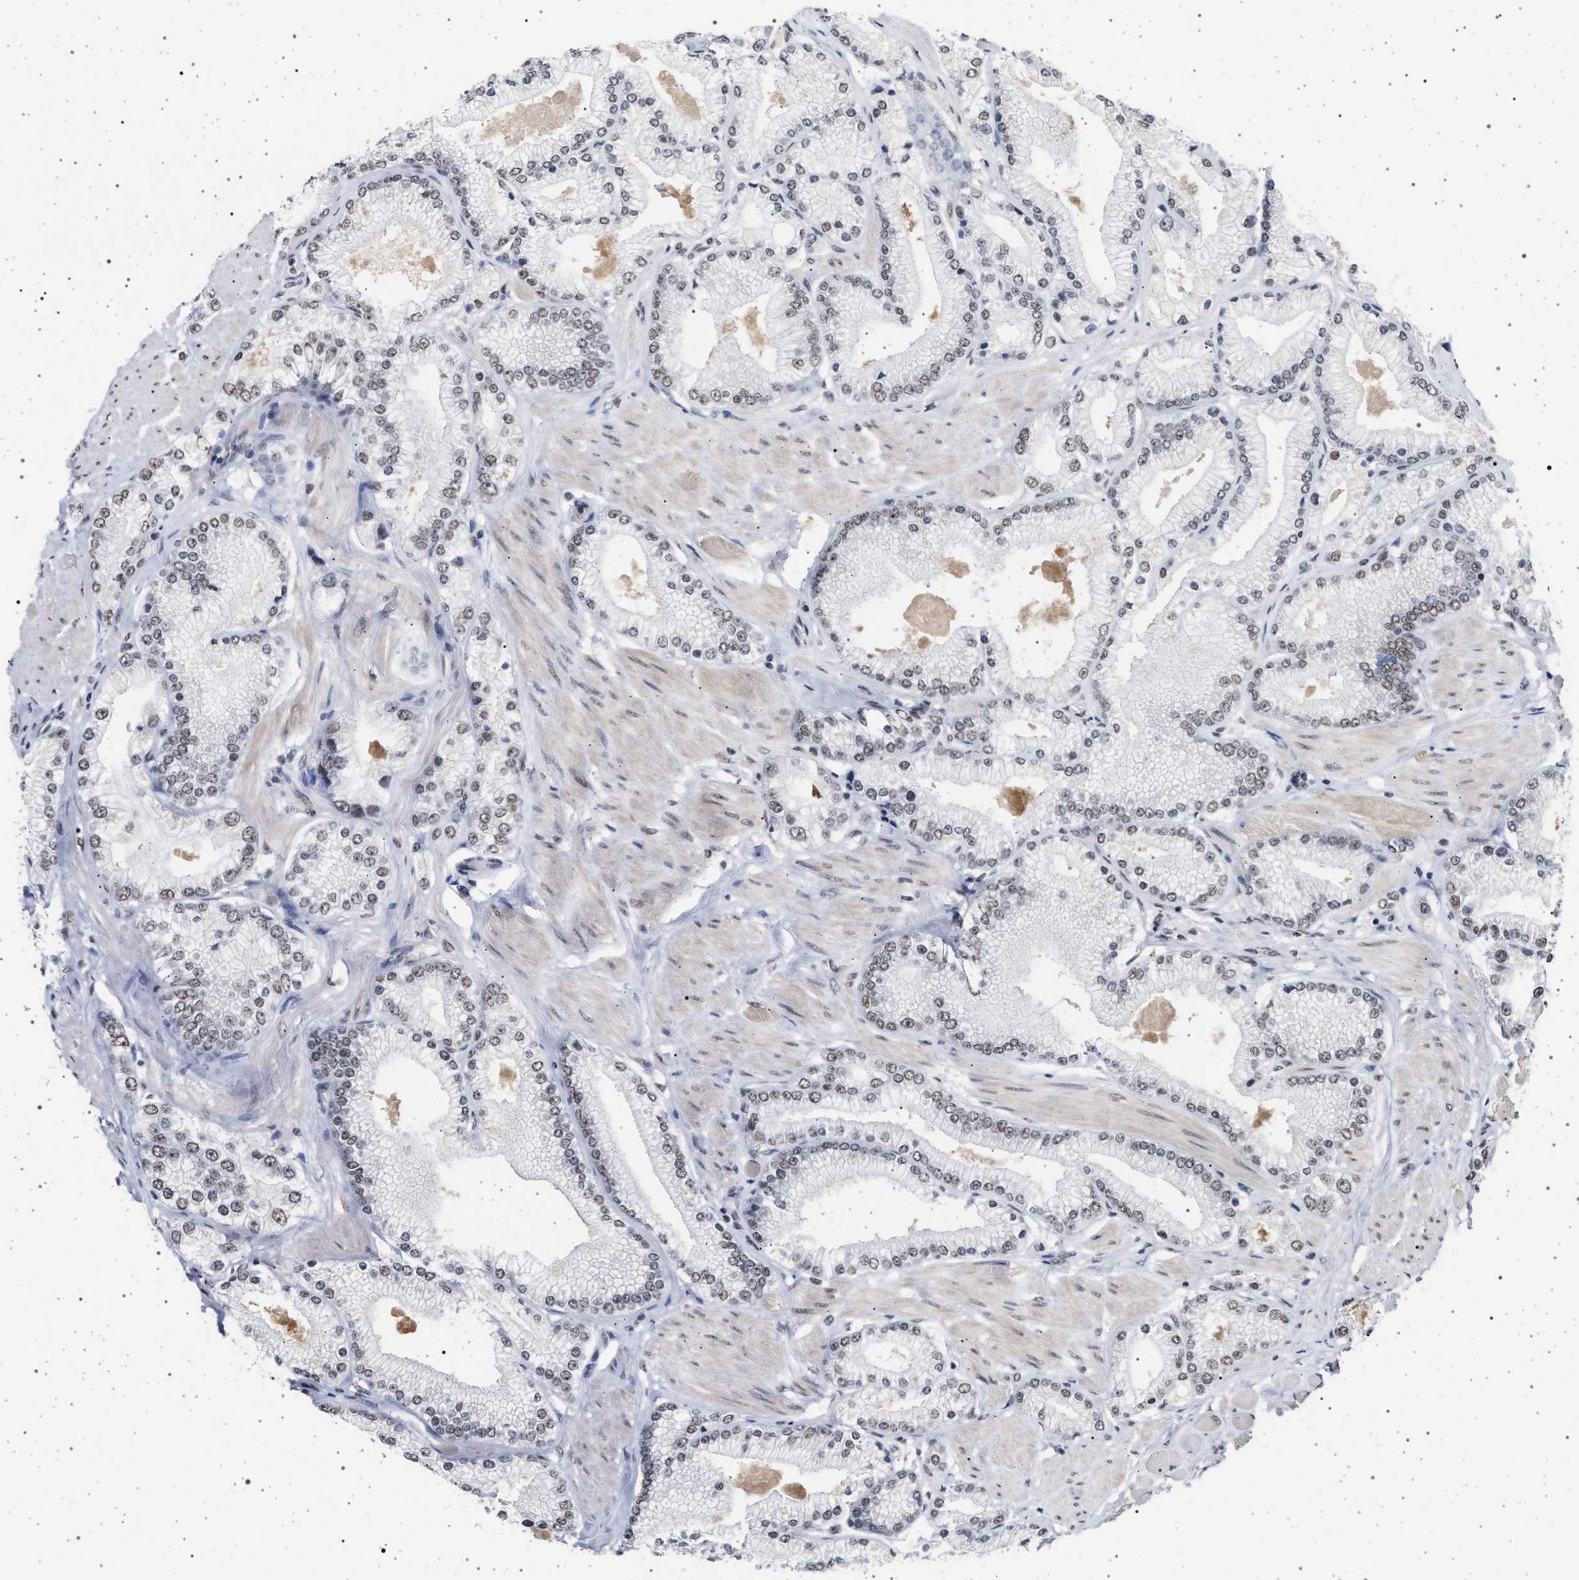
{"staining": {"intensity": "weak", "quantity": ">75%", "location": "nuclear"}, "tissue": "prostate cancer", "cell_type": "Tumor cells", "image_type": "cancer", "snomed": [{"axis": "morphology", "description": "Adenocarcinoma, High grade"}, {"axis": "topography", "description": "Prostate"}], "caption": "A brown stain shows weak nuclear positivity of a protein in human high-grade adenocarcinoma (prostate) tumor cells.", "gene": "PHF12", "patient": {"sex": "male", "age": 50}}